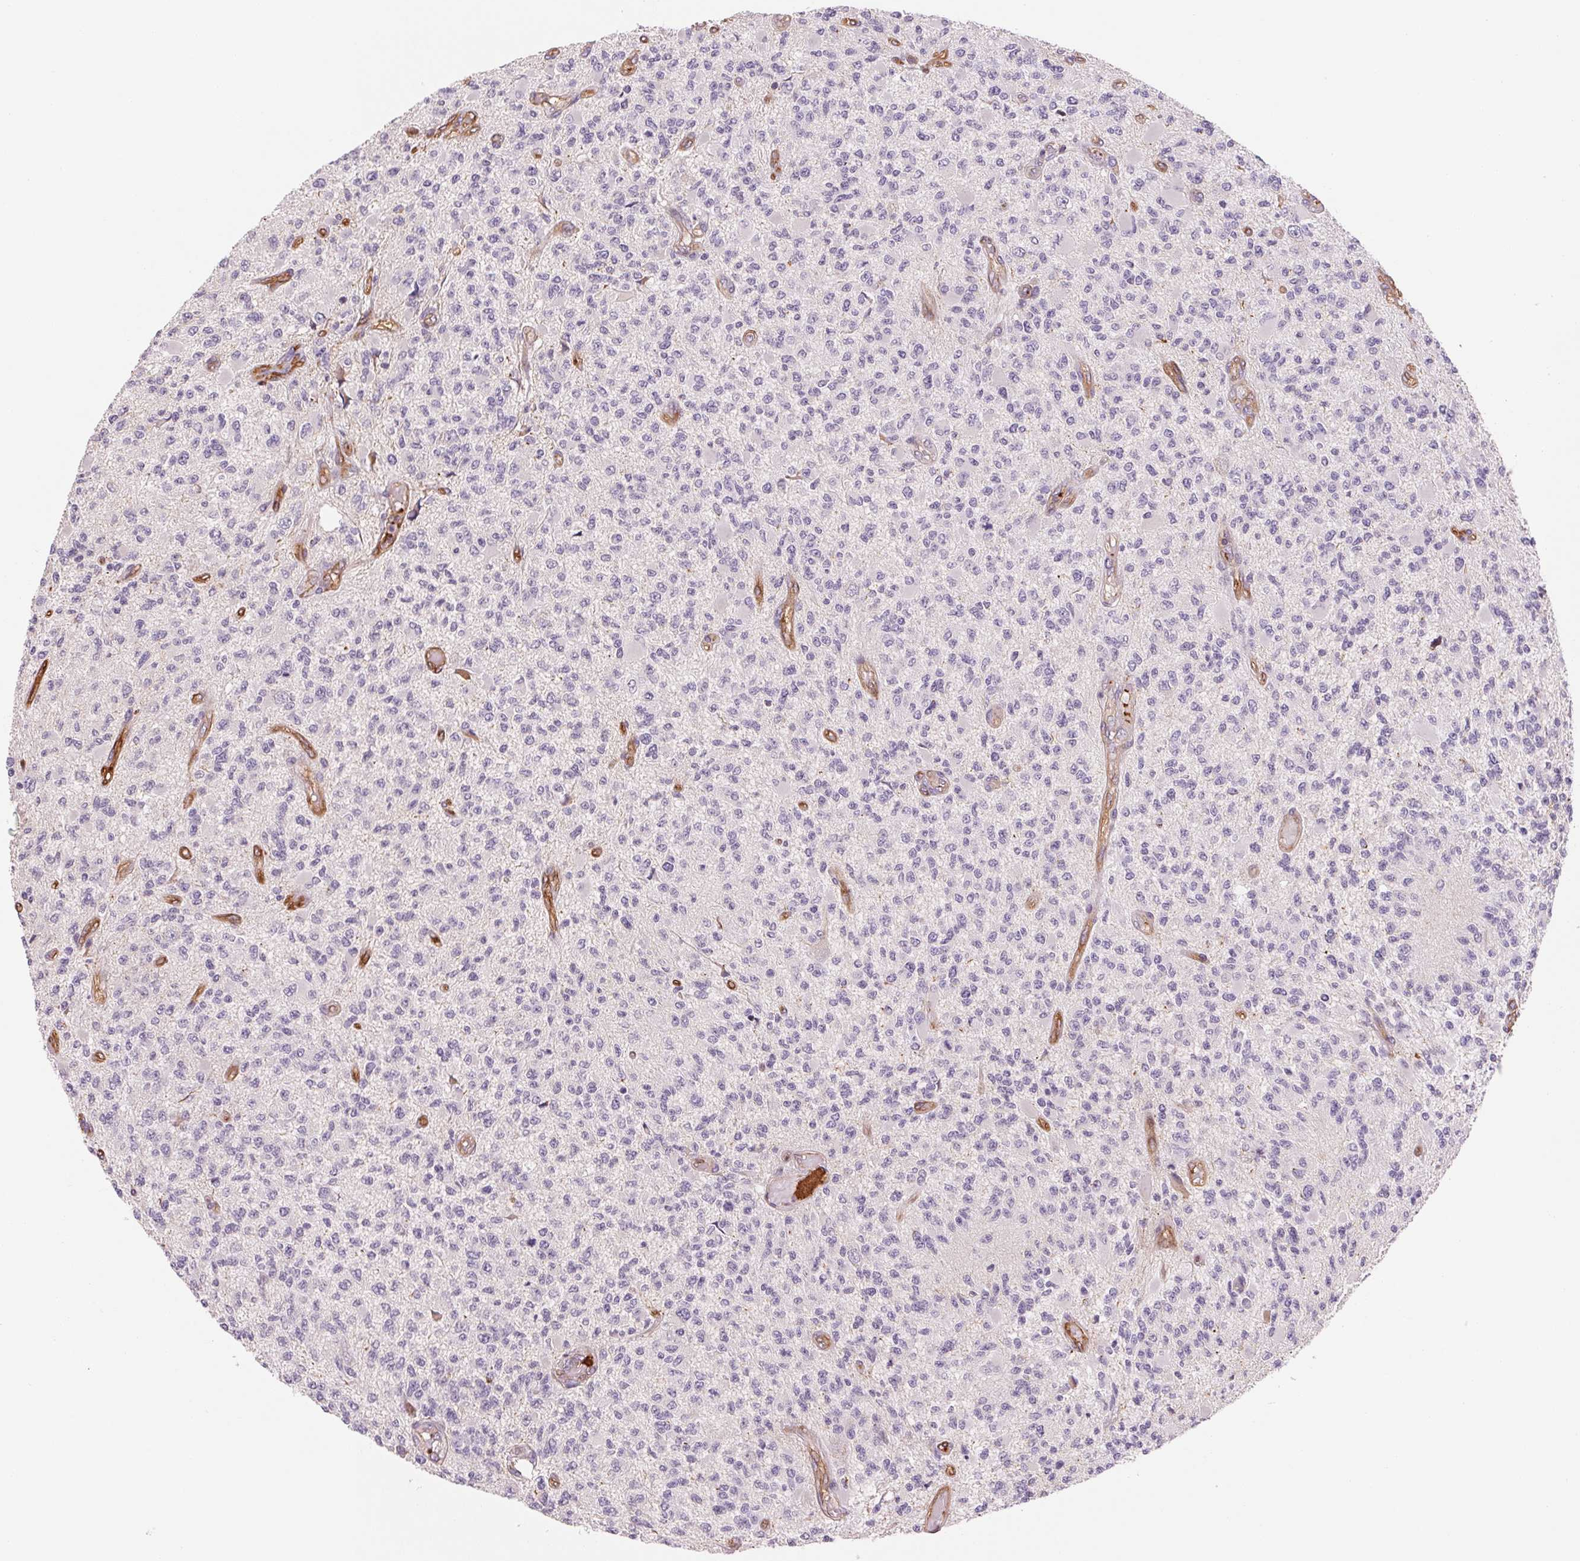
{"staining": {"intensity": "negative", "quantity": "none", "location": "none"}, "tissue": "glioma", "cell_type": "Tumor cells", "image_type": "cancer", "snomed": [{"axis": "morphology", "description": "Glioma, malignant, High grade"}, {"axis": "topography", "description": "Brain"}], "caption": "Immunohistochemistry (IHC) micrograph of glioma stained for a protein (brown), which displays no staining in tumor cells. Brightfield microscopy of IHC stained with DAB (3,3'-diaminobenzidine) (brown) and hematoxylin (blue), captured at high magnification.", "gene": "ANKRD13B", "patient": {"sex": "female", "age": 63}}